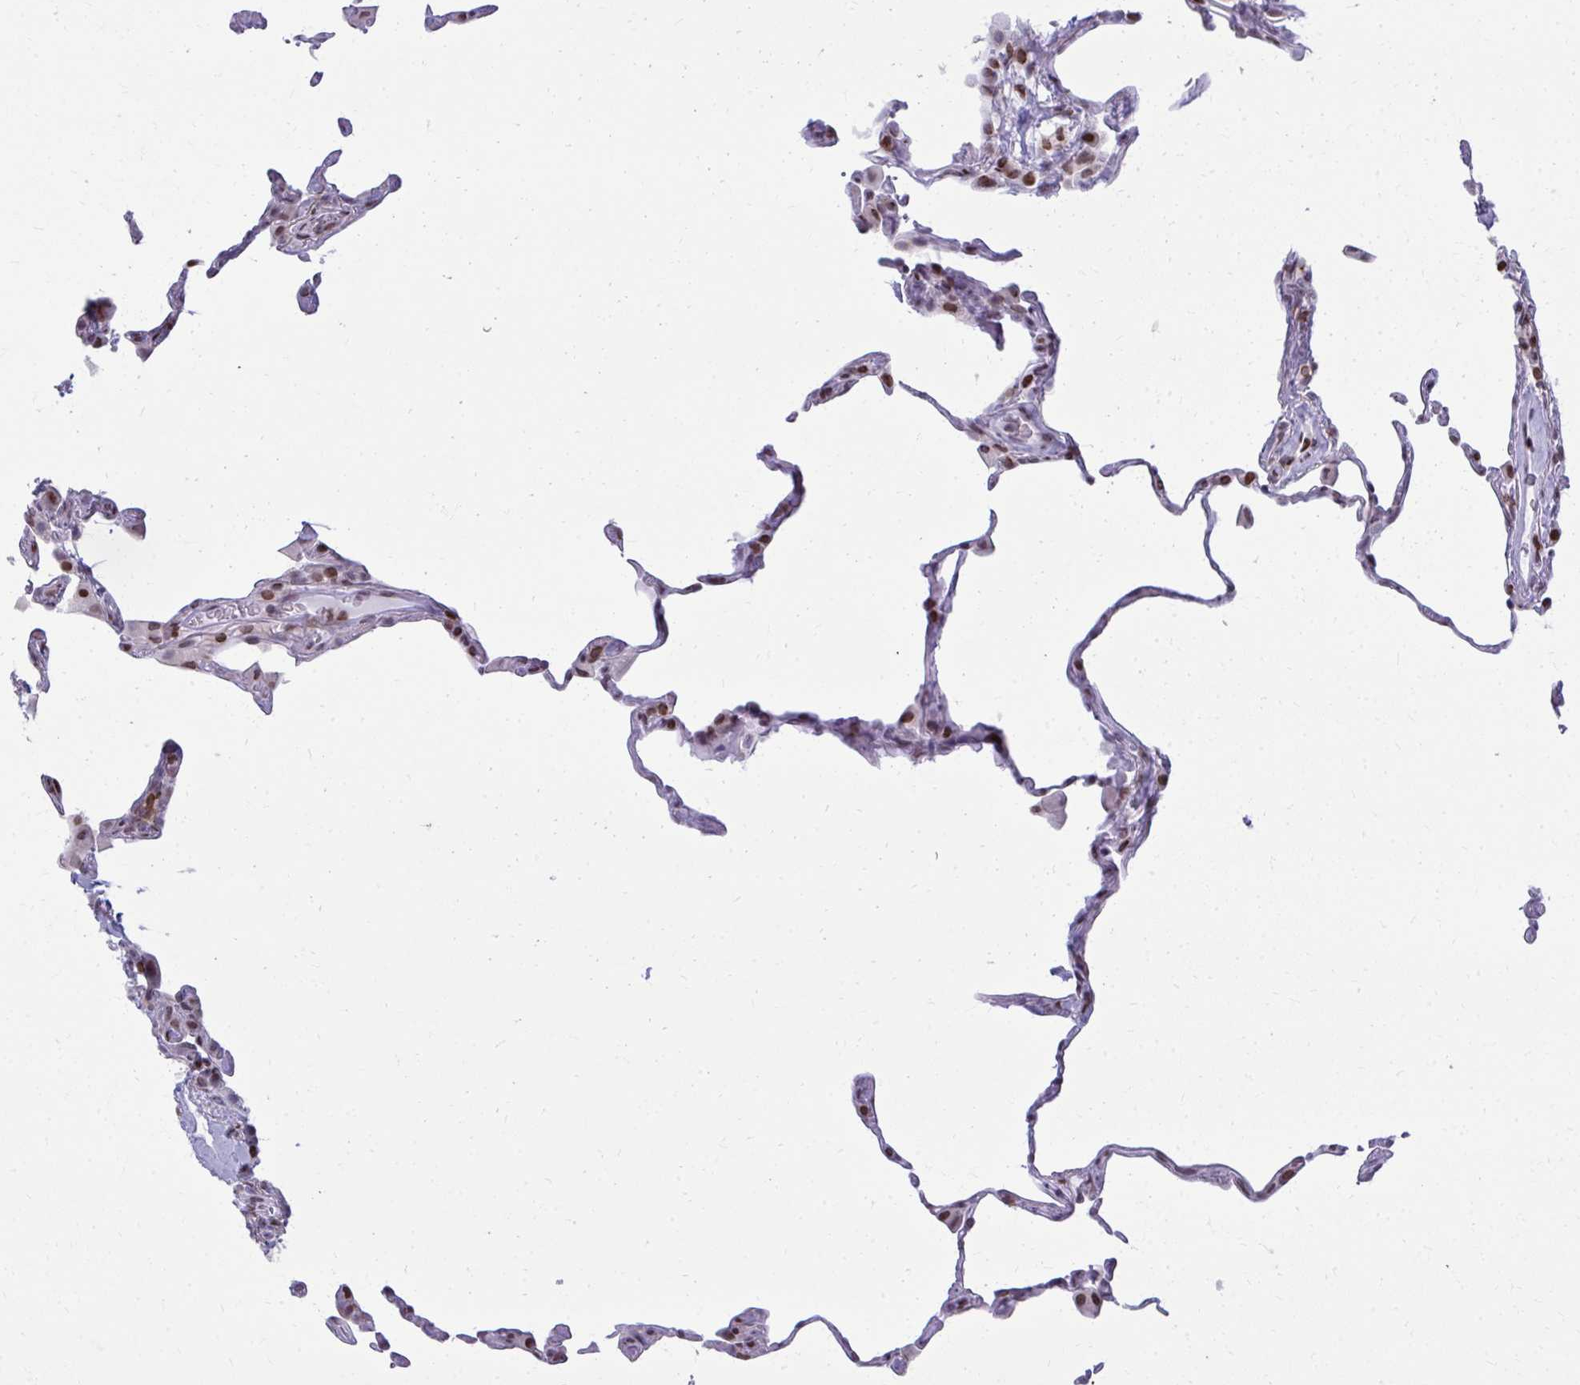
{"staining": {"intensity": "moderate", "quantity": "25%-75%", "location": "nuclear"}, "tissue": "lung", "cell_type": "Alveolar cells", "image_type": "normal", "snomed": [{"axis": "morphology", "description": "Normal tissue, NOS"}, {"axis": "topography", "description": "Lung"}], "caption": "Unremarkable lung displays moderate nuclear positivity in approximately 25%-75% of alveolar cells, visualized by immunohistochemistry.", "gene": "AP5M1", "patient": {"sex": "female", "age": 57}}